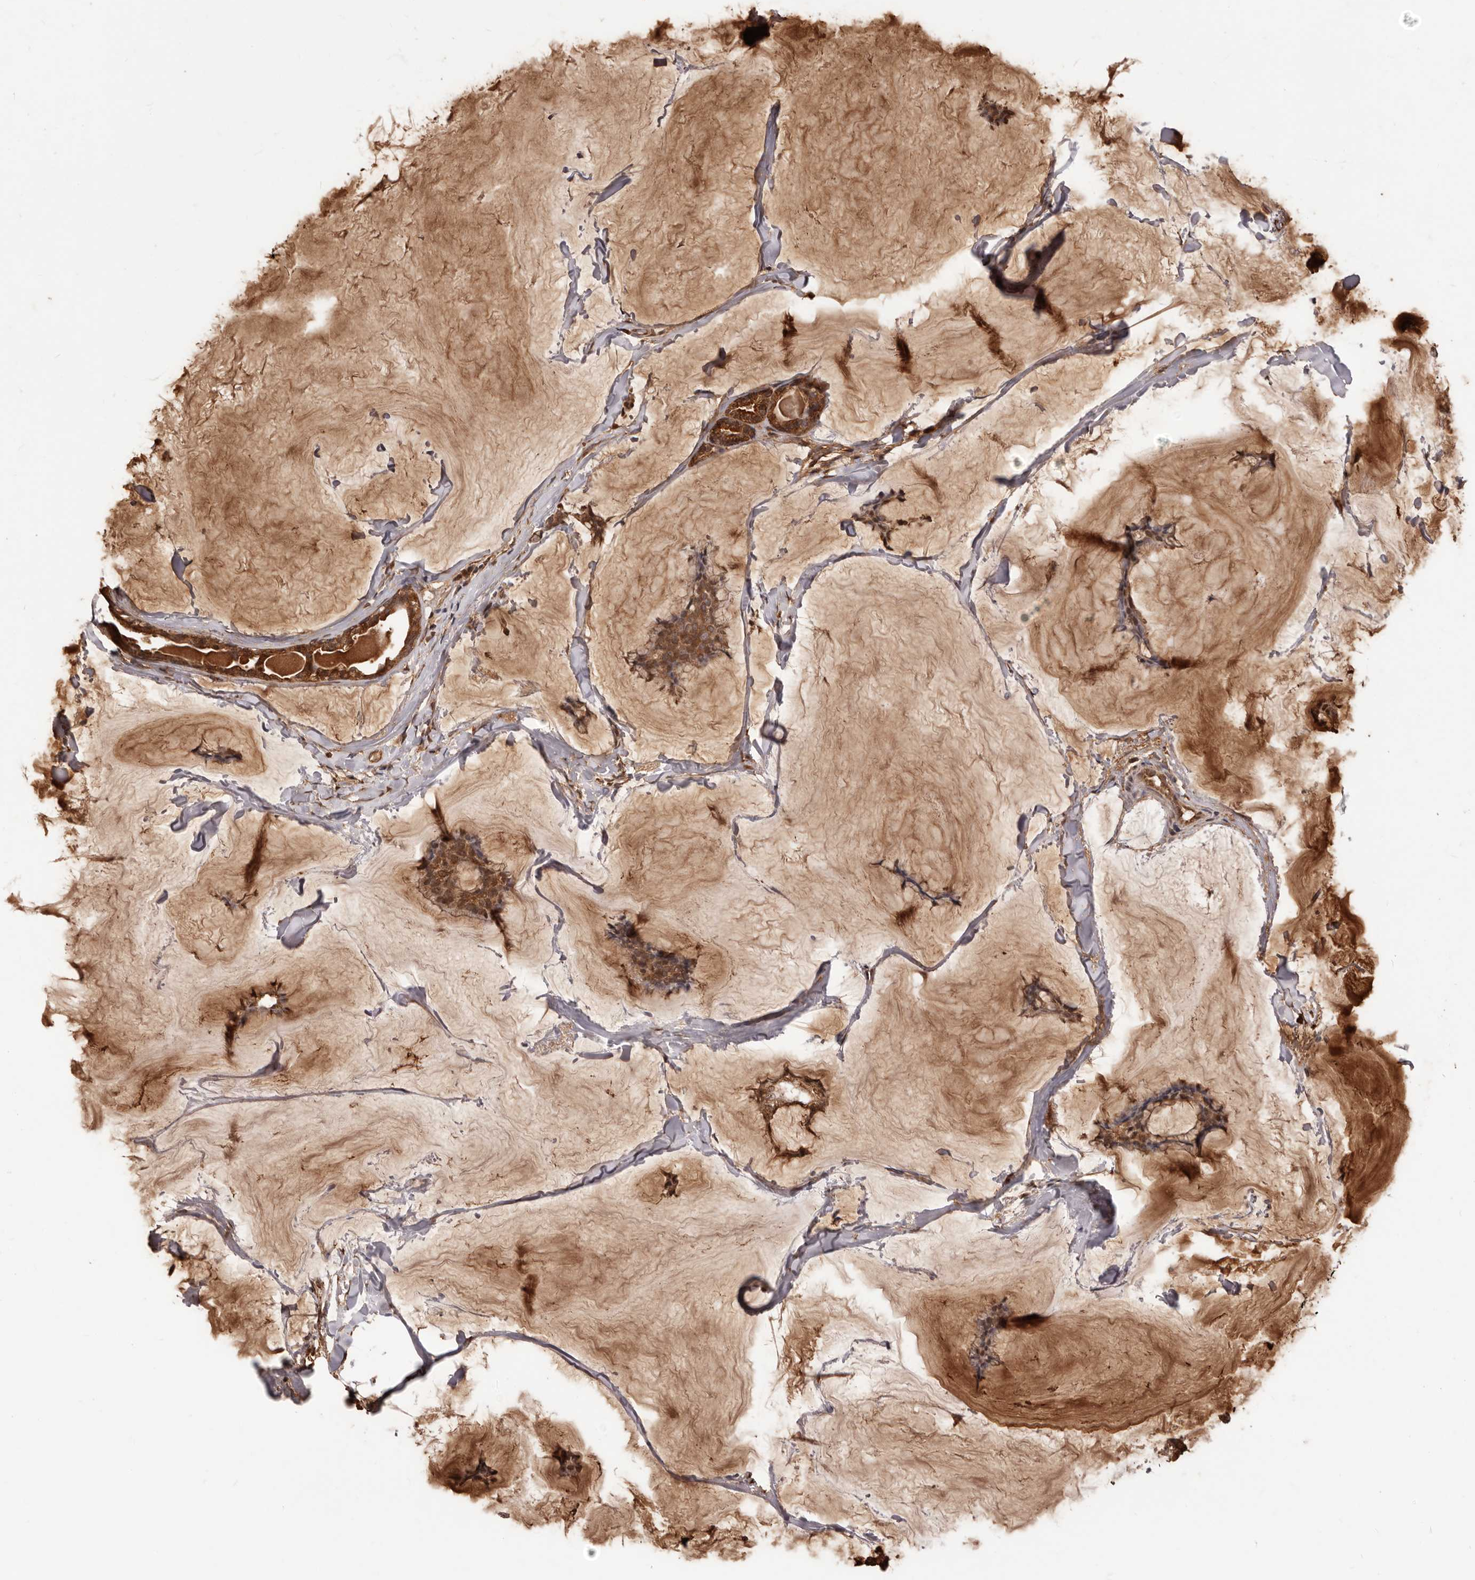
{"staining": {"intensity": "moderate", "quantity": ">75%", "location": "cytoplasmic/membranous"}, "tissue": "breast cancer", "cell_type": "Tumor cells", "image_type": "cancer", "snomed": [{"axis": "morphology", "description": "Duct carcinoma"}, {"axis": "topography", "description": "Breast"}], "caption": "Human breast infiltrating ductal carcinoma stained with a protein marker shows moderate staining in tumor cells.", "gene": "MTO1", "patient": {"sex": "female", "age": 93}}